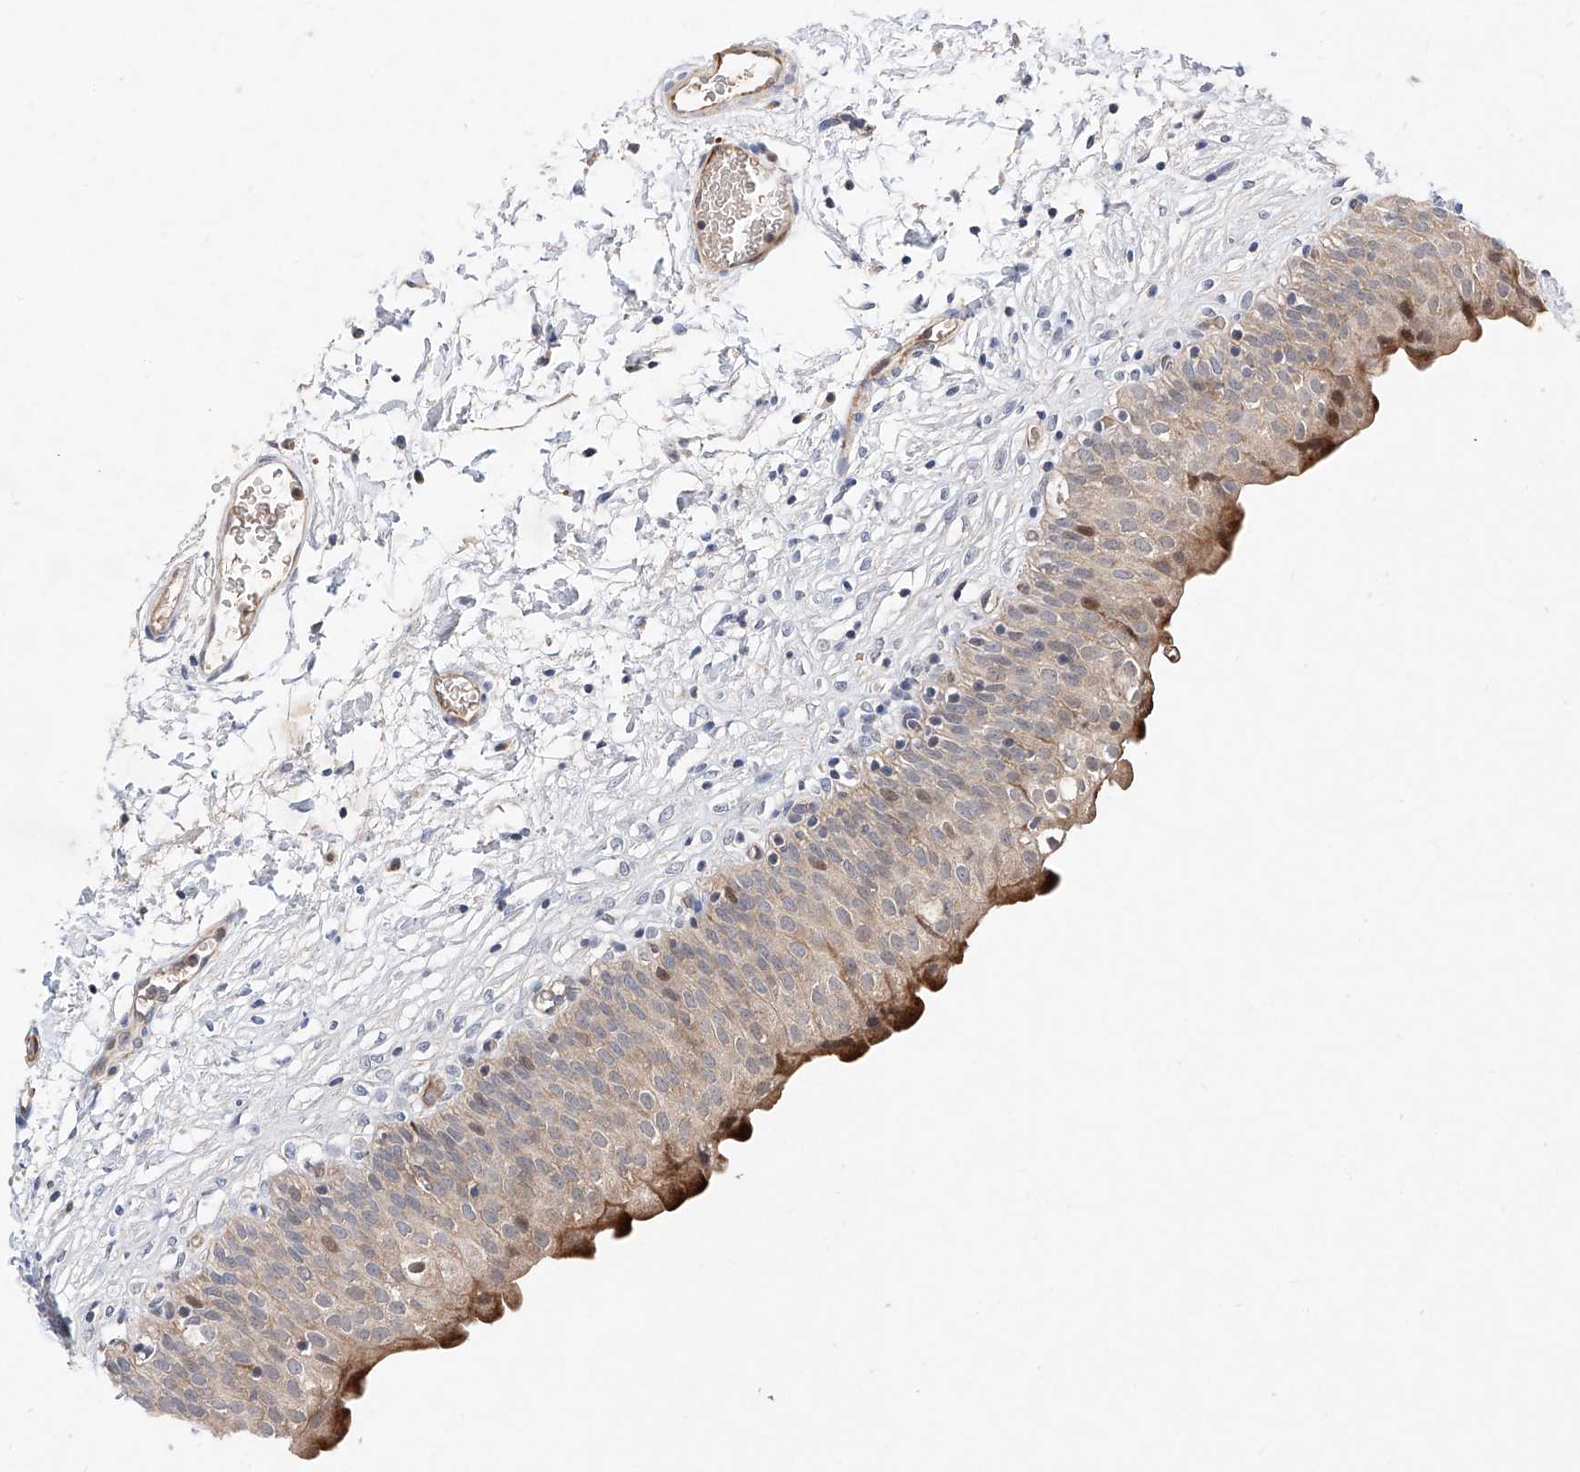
{"staining": {"intensity": "moderate", "quantity": "25%-75%", "location": "cytoplasmic/membranous,nuclear"}, "tissue": "urinary bladder", "cell_type": "Urothelial cells", "image_type": "normal", "snomed": [{"axis": "morphology", "description": "Normal tissue, NOS"}, {"axis": "topography", "description": "Urinary bladder"}], "caption": "DAB immunohistochemical staining of benign human urinary bladder exhibits moderate cytoplasmic/membranous,nuclear protein expression in approximately 25%-75% of urothelial cells. (brown staining indicates protein expression, while blue staining denotes nuclei).", "gene": "FUCA2", "patient": {"sex": "male", "age": 55}}